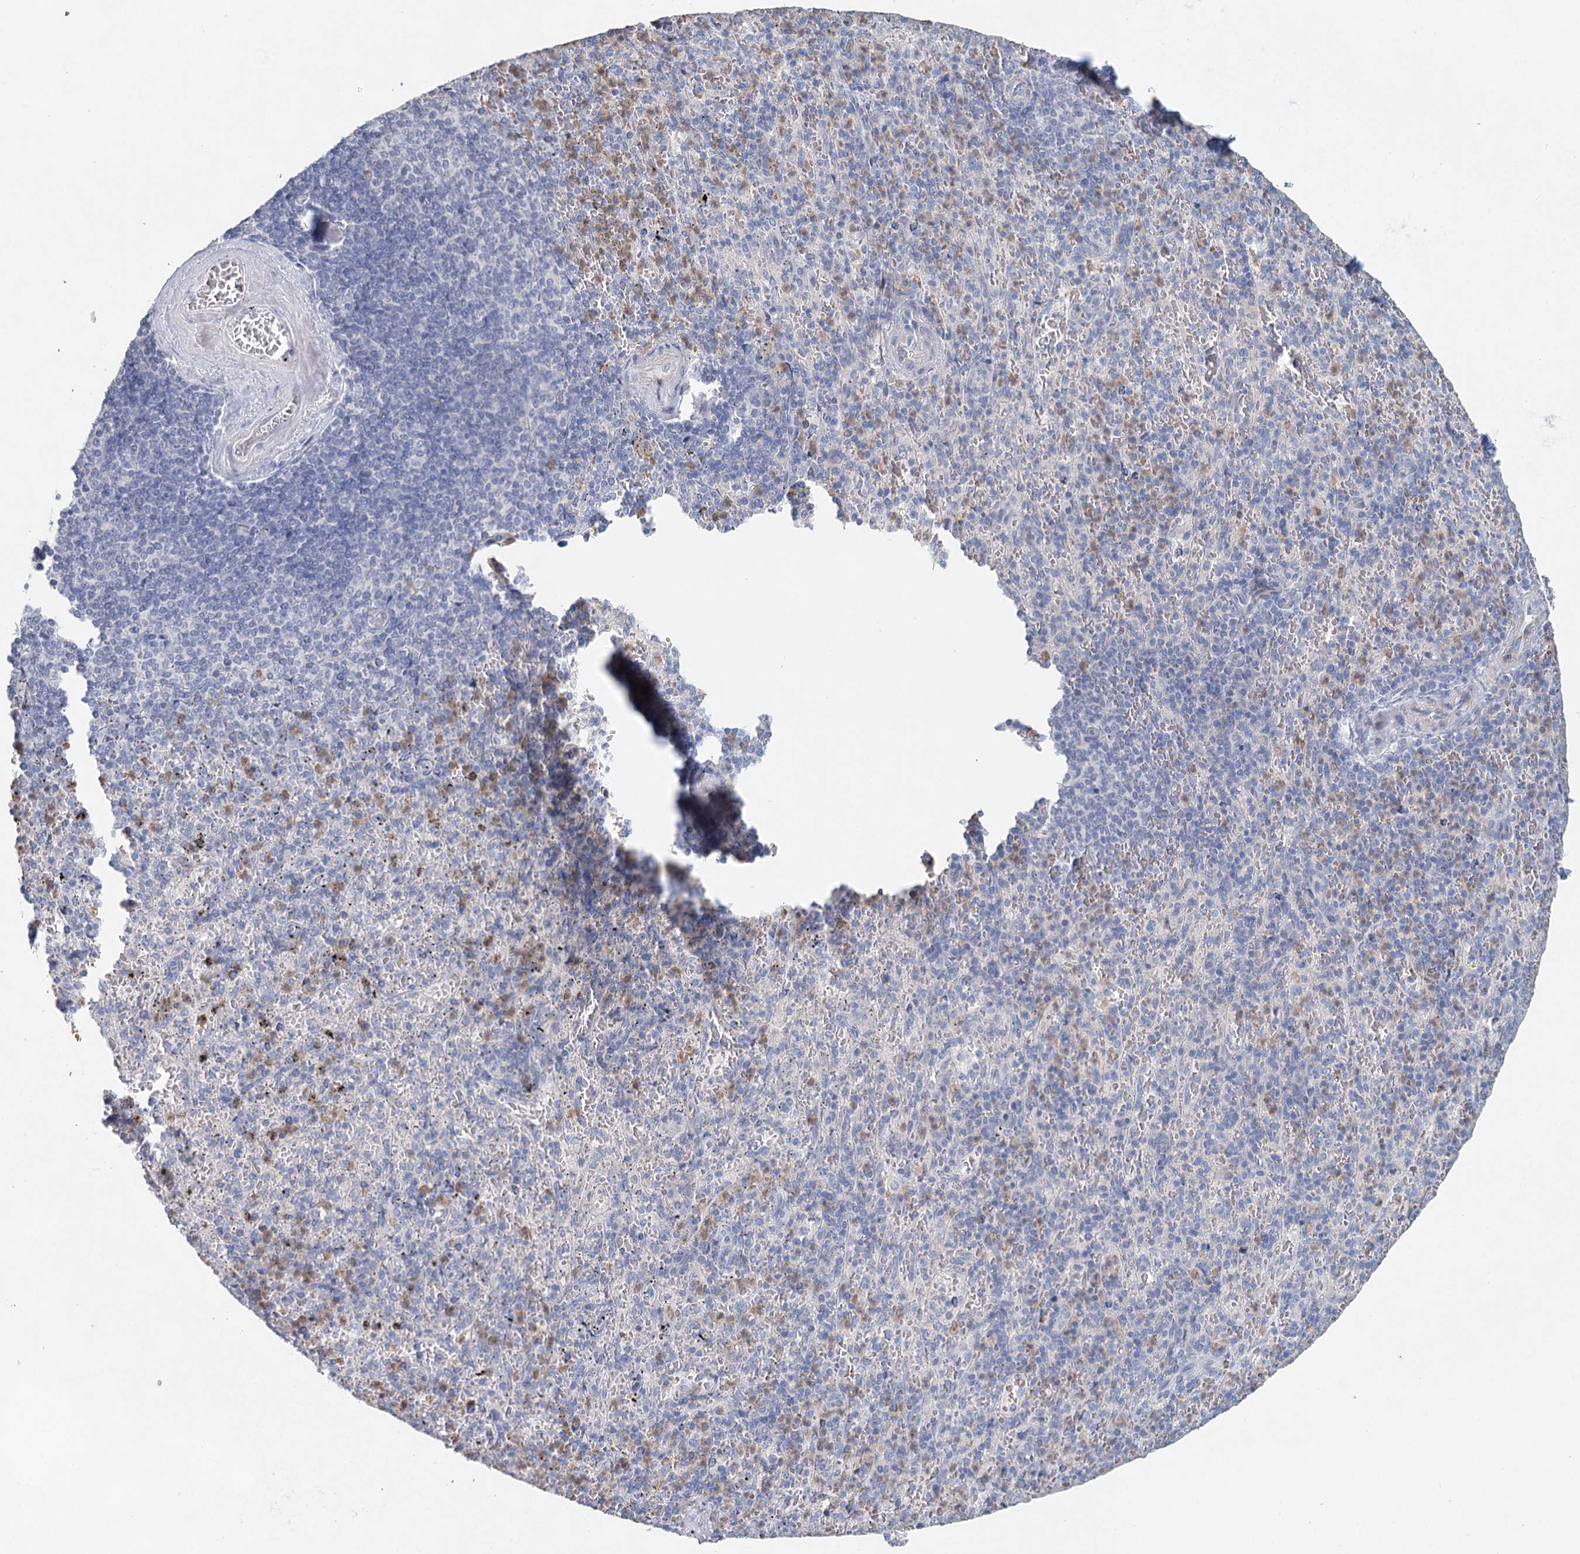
{"staining": {"intensity": "weak", "quantity": "25%-75%", "location": "cytoplasmic/membranous"}, "tissue": "spleen", "cell_type": "Cells in red pulp", "image_type": "normal", "snomed": [{"axis": "morphology", "description": "Normal tissue, NOS"}, {"axis": "topography", "description": "Spleen"}], "caption": "The photomicrograph exhibits staining of benign spleen, revealing weak cytoplasmic/membranous protein positivity (brown color) within cells in red pulp.", "gene": "MYL6B", "patient": {"sex": "male", "age": 82}}